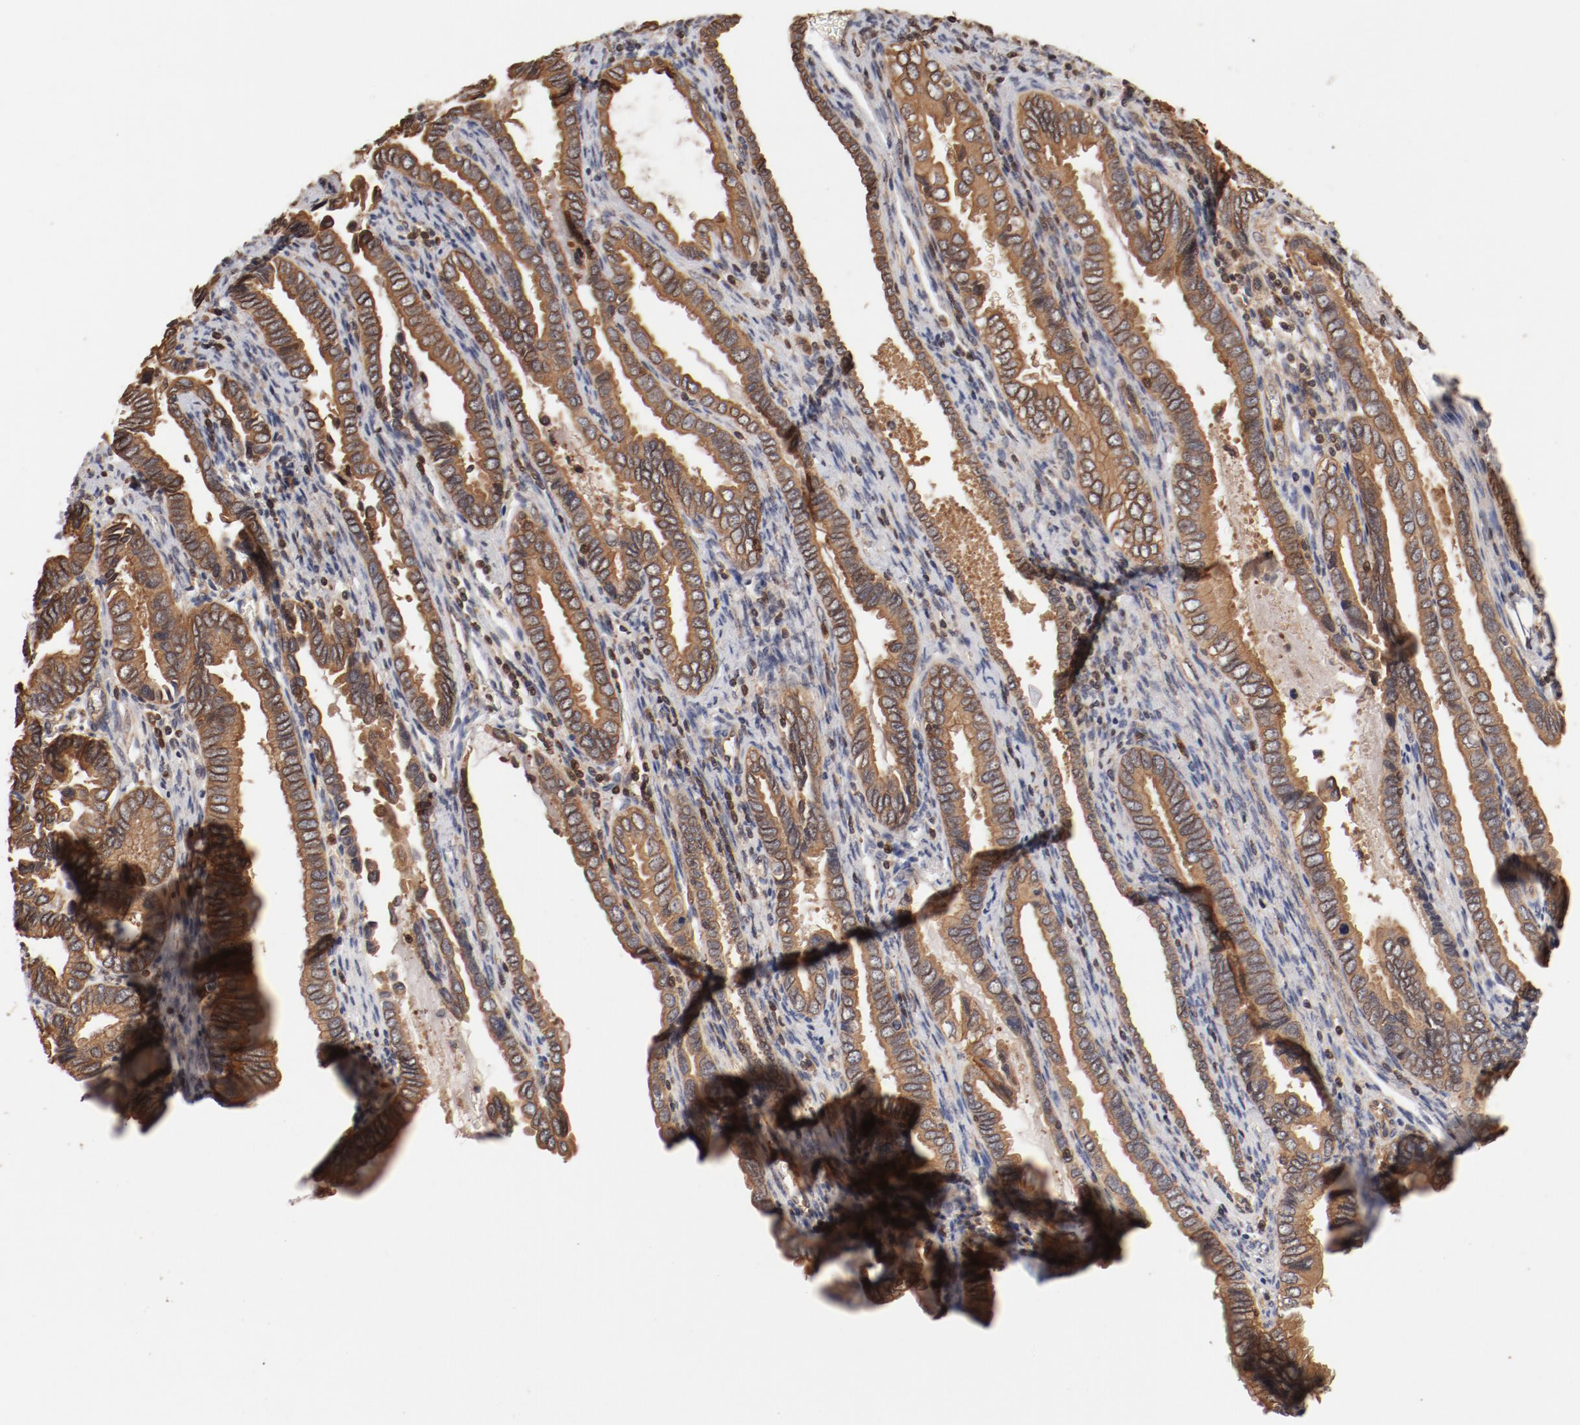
{"staining": {"intensity": "moderate", "quantity": ">75%", "location": "cytoplasmic/membranous"}, "tissue": "cervical cancer", "cell_type": "Tumor cells", "image_type": "cancer", "snomed": [{"axis": "morphology", "description": "Adenocarcinoma, NOS"}, {"axis": "topography", "description": "Cervix"}], "caption": "An IHC histopathology image of tumor tissue is shown. Protein staining in brown labels moderate cytoplasmic/membranous positivity in cervical cancer (adenocarcinoma) within tumor cells. (DAB IHC with brightfield microscopy, high magnification).", "gene": "GUF1", "patient": {"sex": "female", "age": 49}}